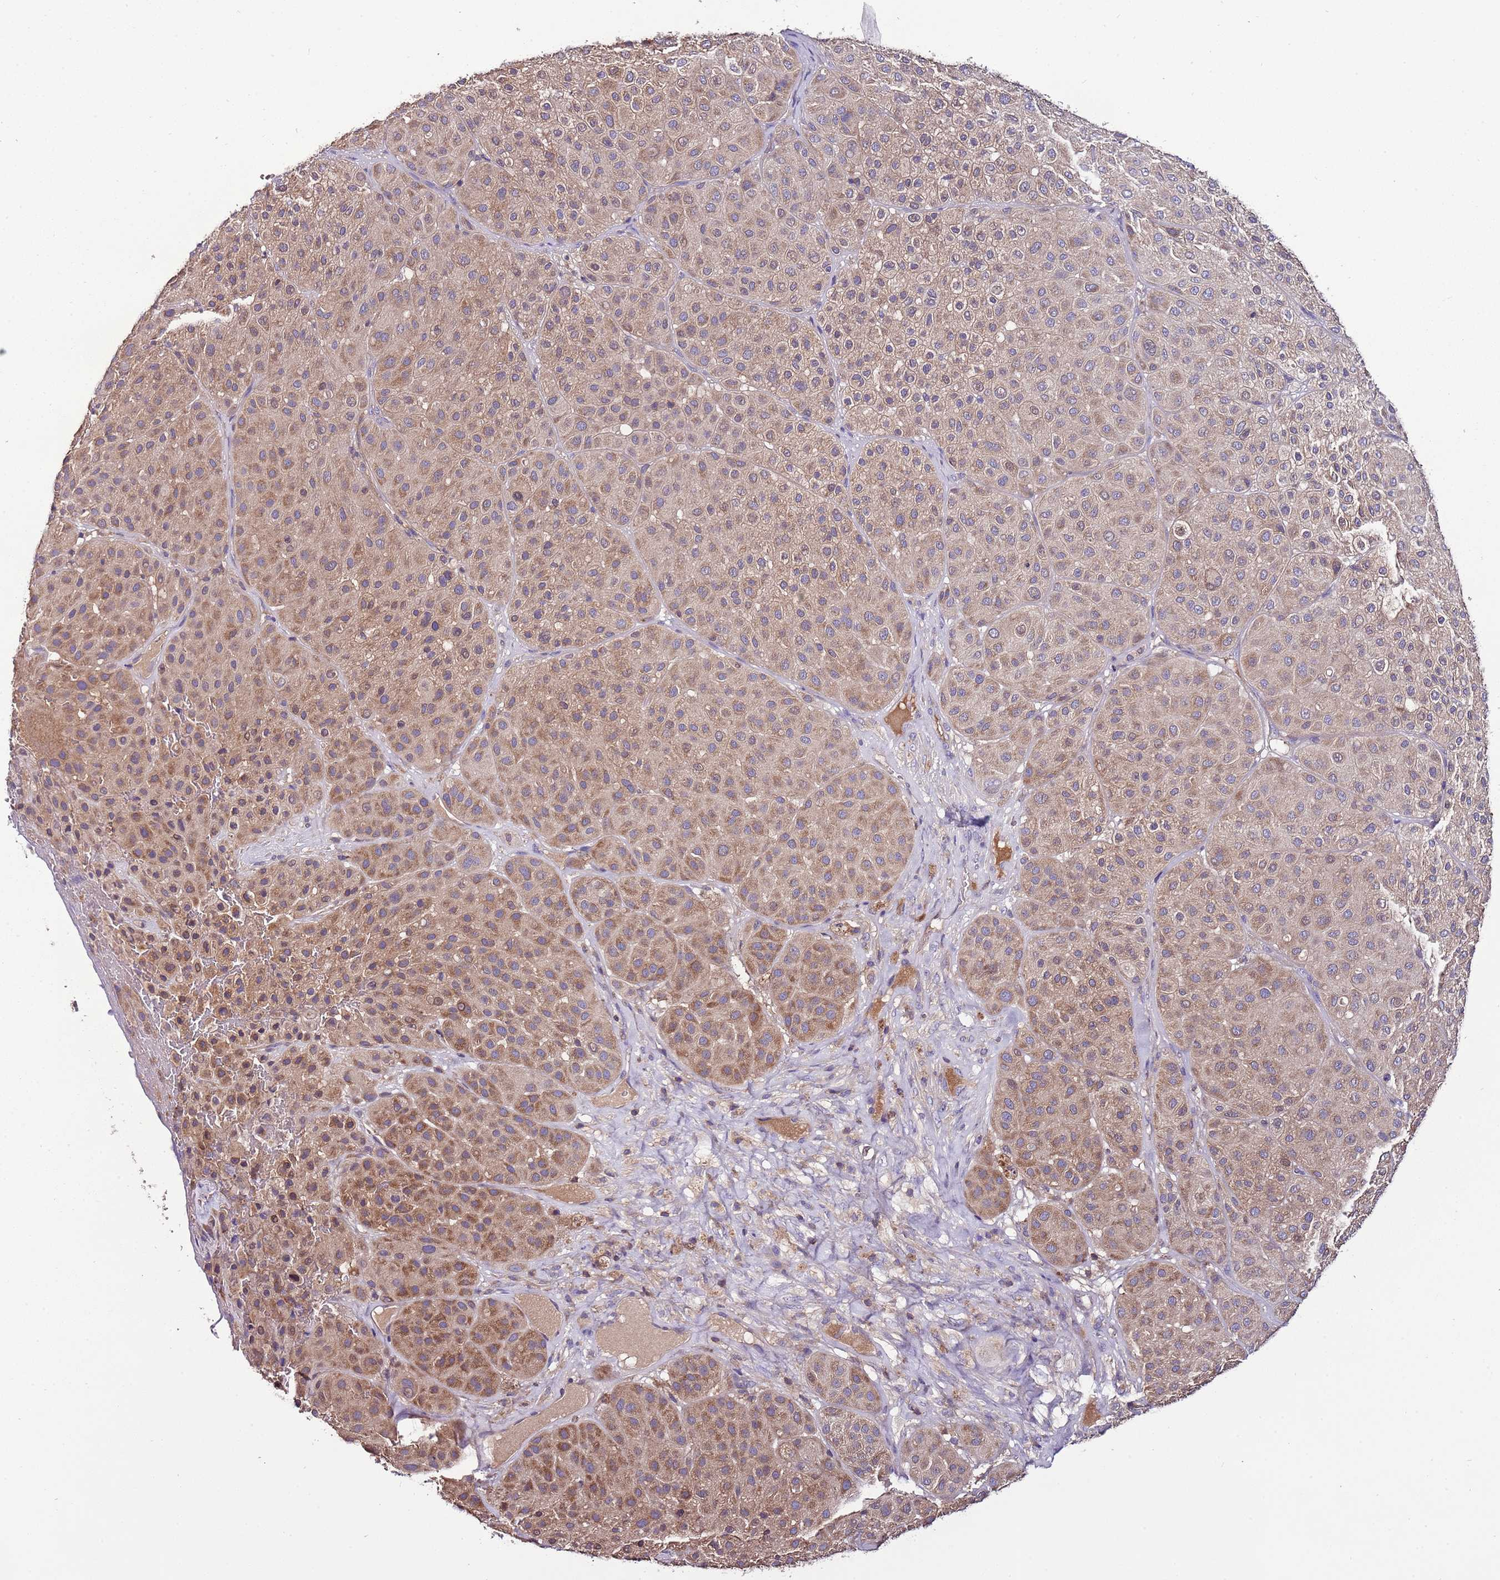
{"staining": {"intensity": "moderate", "quantity": ">75%", "location": "cytoplasmic/membranous"}, "tissue": "melanoma", "cell_type": "Tumor cells", "image_type": "cancer", "snomed": [{"axis": "morphology", "description": "Malignant melanoma, Metastatic site"}, {"axis": "topography", "description": "Smooth muscle"}], "caption": "Immunohistochemistry (IHC) of melanoma reveals medium levels of moderate cytoplasmic/membranous positivity in approximately >75% of tumor cells.", "gene": "IGIP", "patient": {"sex": "male", "age": 41}}